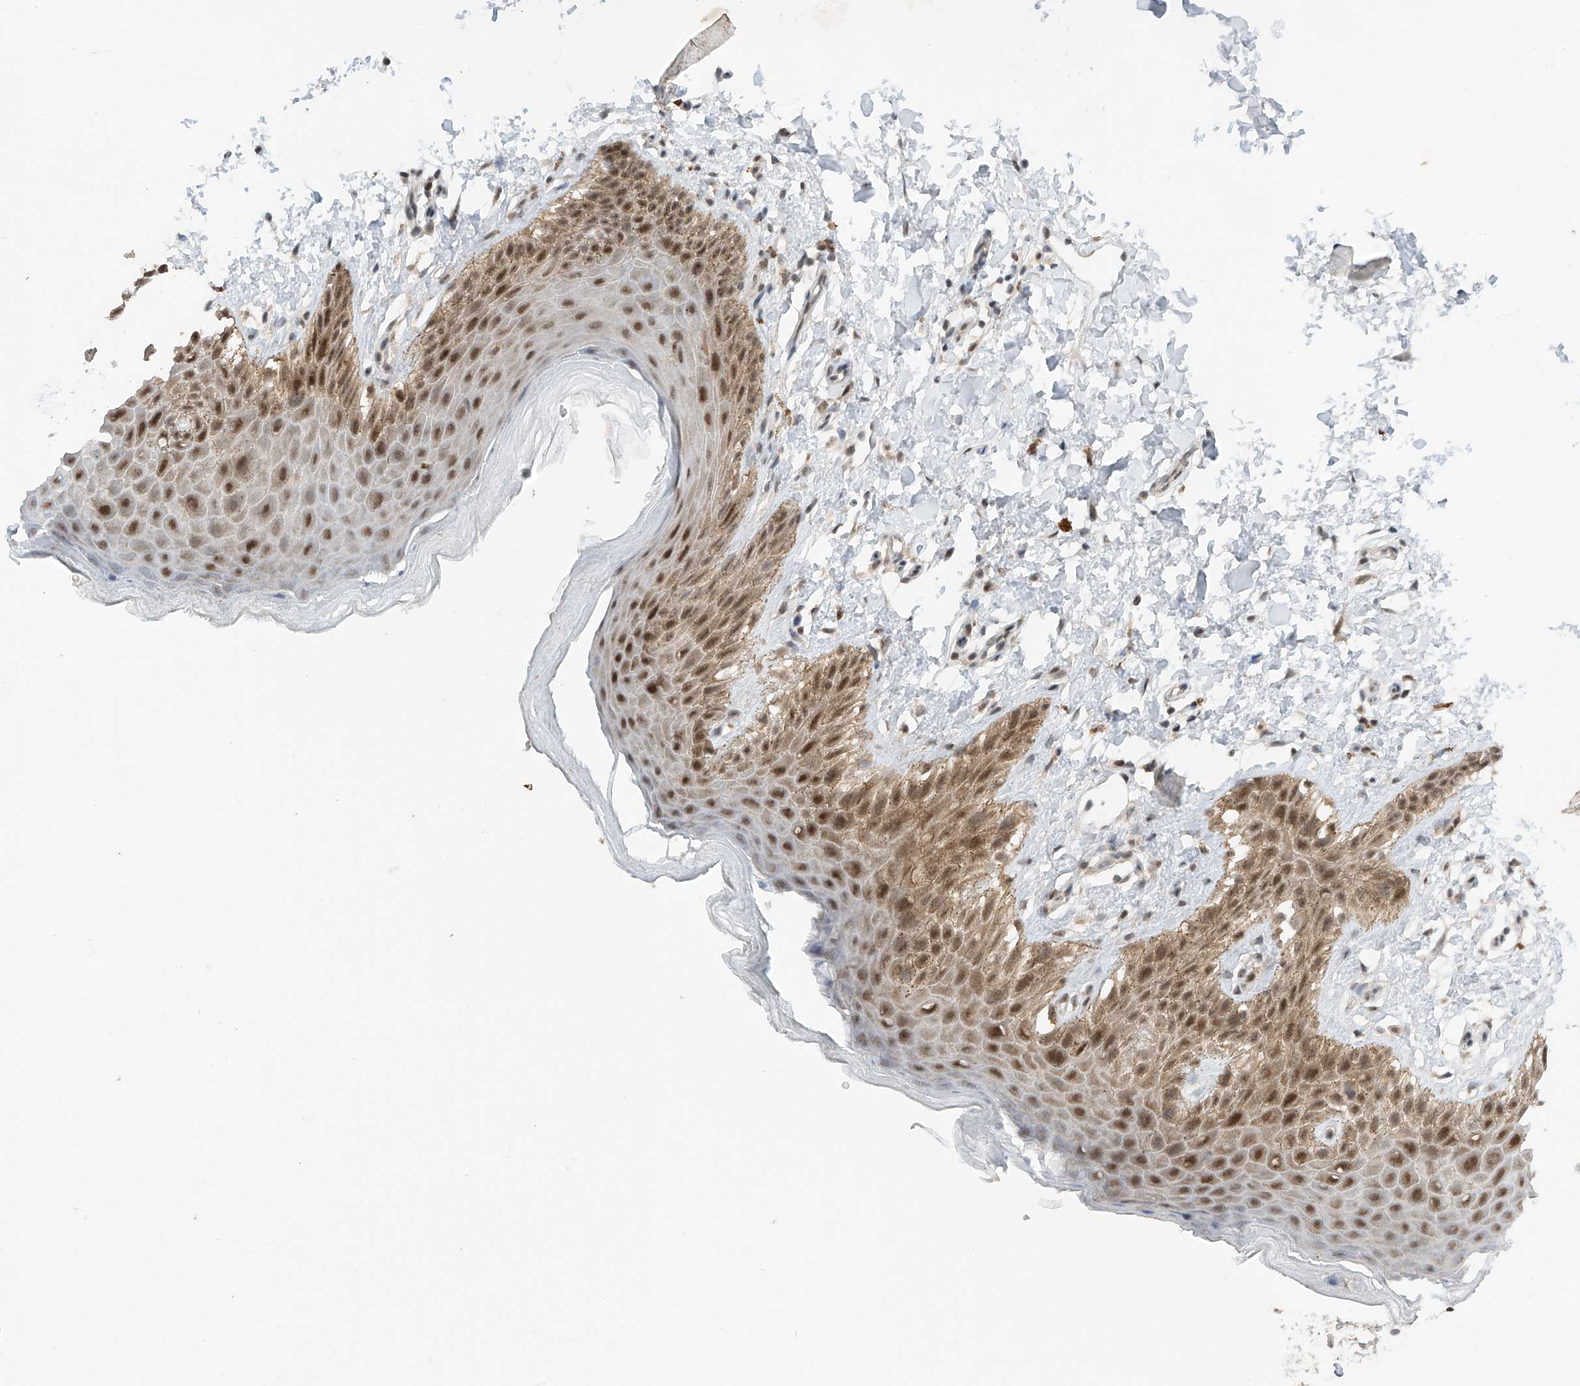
{"staining": {"intensity": "moderate", "quantity": ">75%", "location": "nuclear"}, "tissue": "skin", "cell_type": "Epidermal cells", "image_type": "normal", "snomed": [{"axis": "morphology", "description": "Normal tissue, NOS"}, {"axis": "topography", "description": "Anal"}], "caption": "A high-resolution photomicrograph shows IHC staining of unremarkable skin, which reveals moderate nuclear staining in about >75% of epidermal cells. The staining was performed using DAB, with brown indicating positive protein expression. Nuclei are stained blue with hematoxylin.", "gene": "RPAIN", "patient": {"sex": "male", "age": 44}}